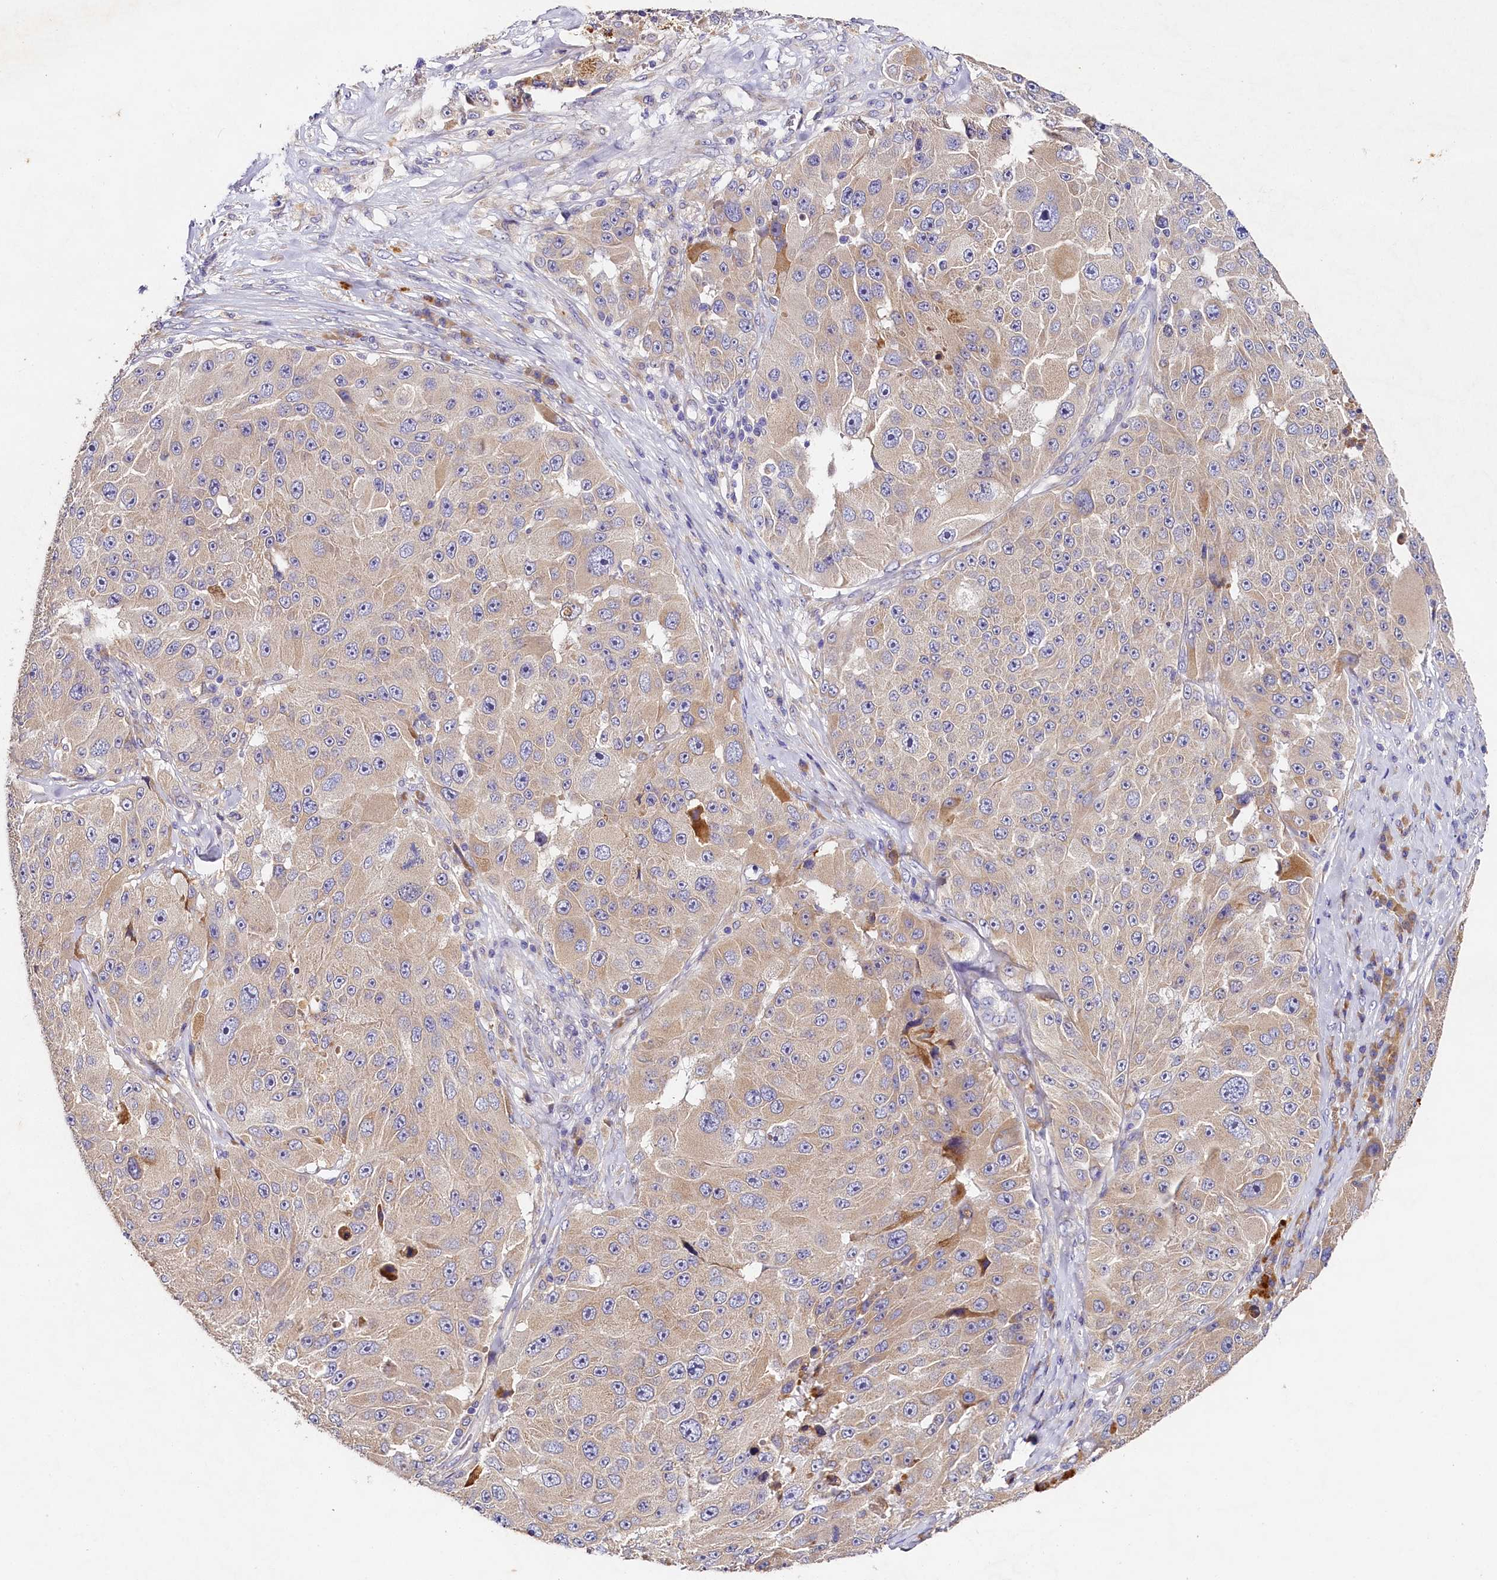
{"staining": {"intensity": "weak", "quantity": ">75%", "location": "cytoplasmic/membranous"}, "tissue": "melanoma", "cell_type": "Tumor cells", "image_type": "cancer", "snomed": [{"axis": "morphology", "description": "Malignant melanoma, Metastatic site"}, {"axis": "topography", "description": "Lymph node"}], "caption": "Protein staining of melanoma tissue displays weak cytoplasmic/membranous expression in approximately >75% of tumor cells.", "gene": "ST7L", "patient": {"sex": "male", "age": 62}}